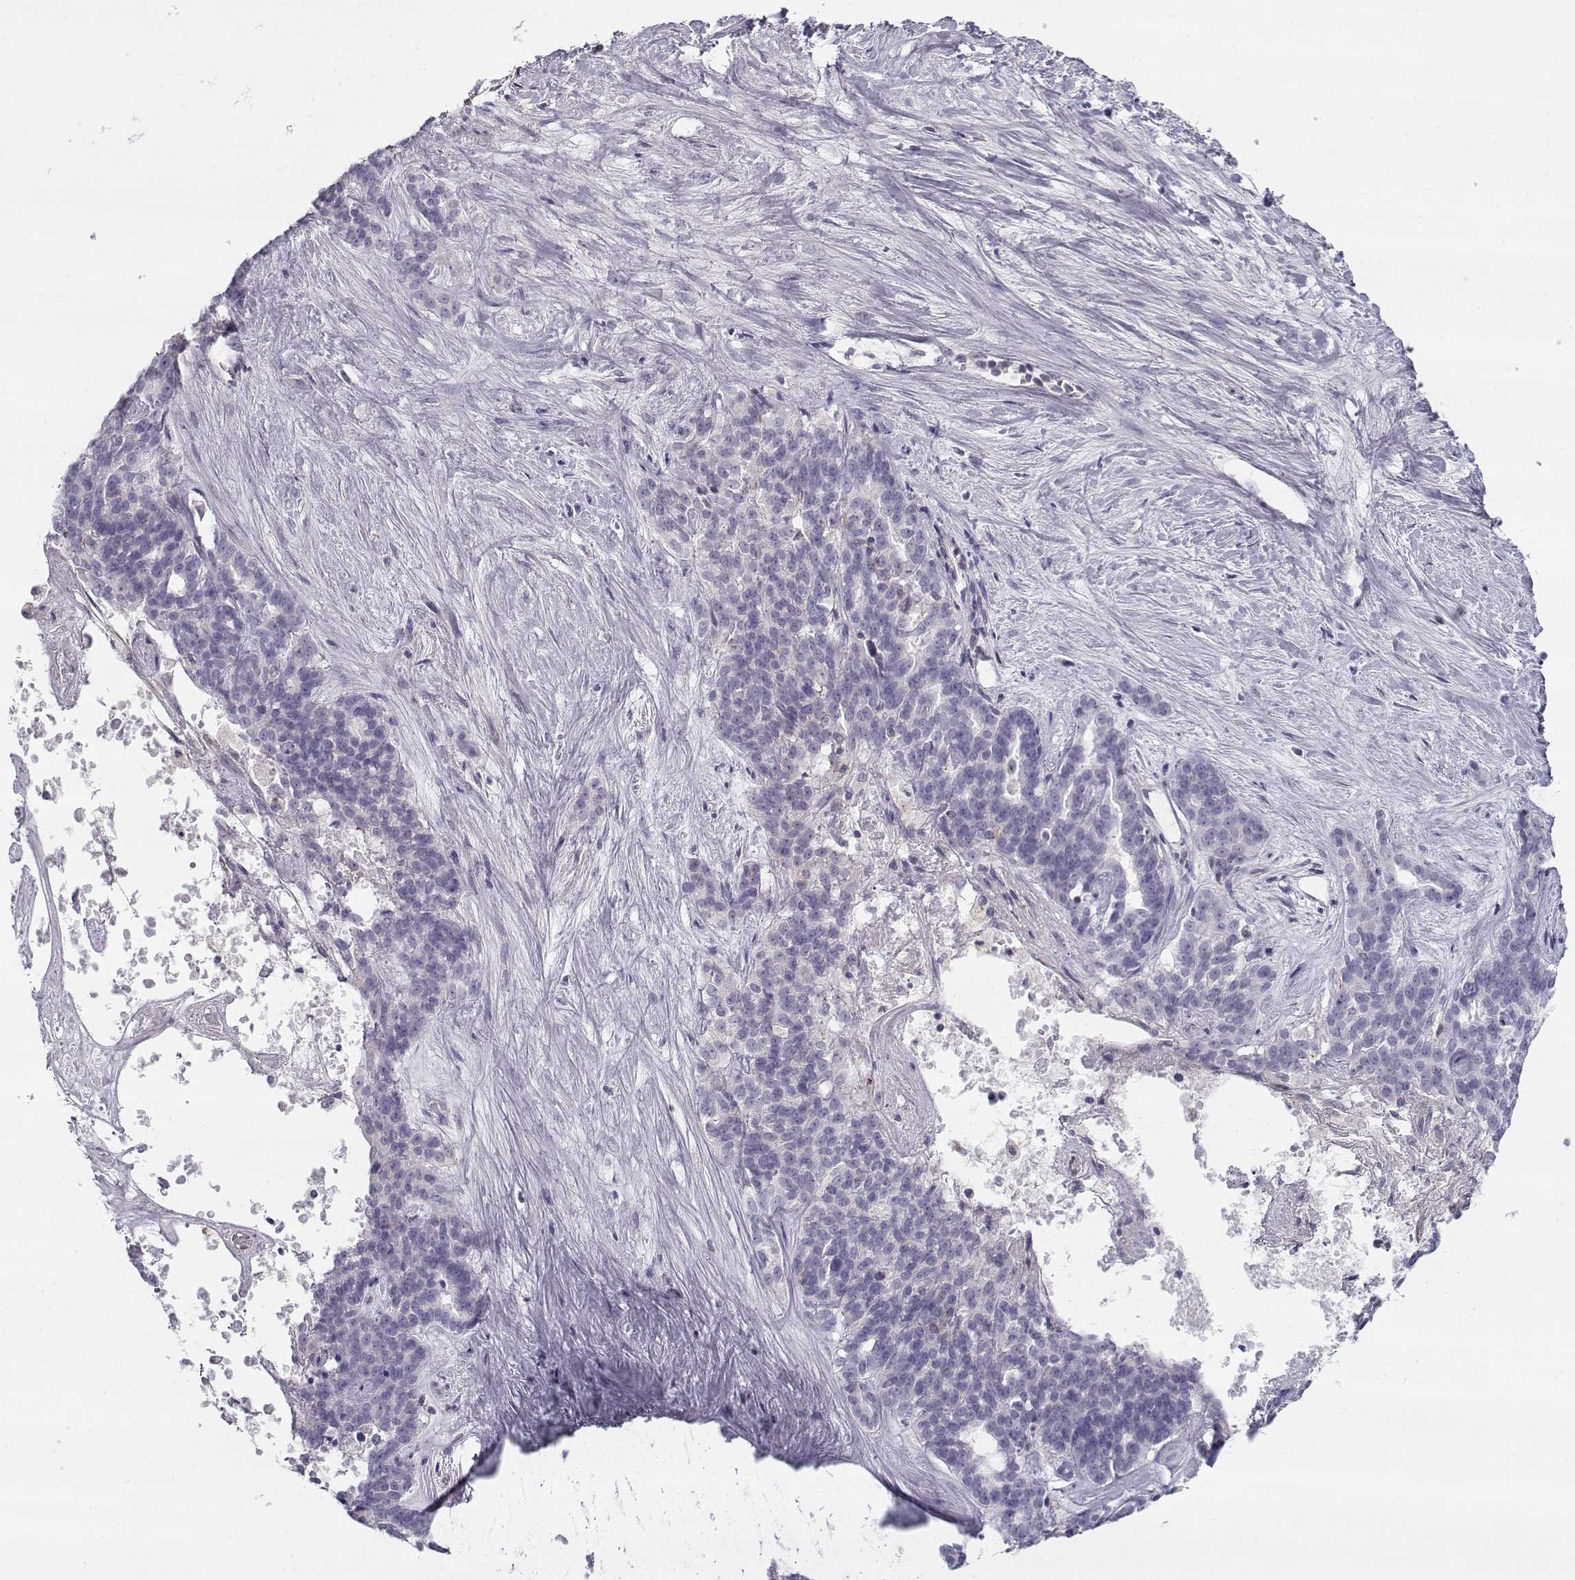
{"staining": {"intensity": "negative", "quantity": "none", "location": "none"}, "tissue": "liver cancer", "cell_type": "Tumor cells", "image_type": "cancer", "snomed": [{"axis": "morphology", "description": "Cholangiocarcinoma"}, {"axis": "topography", "description": "Liver"}], "caption": "This is a image of immunohistochemistry staining of cholangiocarcinoma (liver), which shows no expression in tumor cells.", "gene": "MYO1A", "patient": {"sex": "female", "age": 47}}